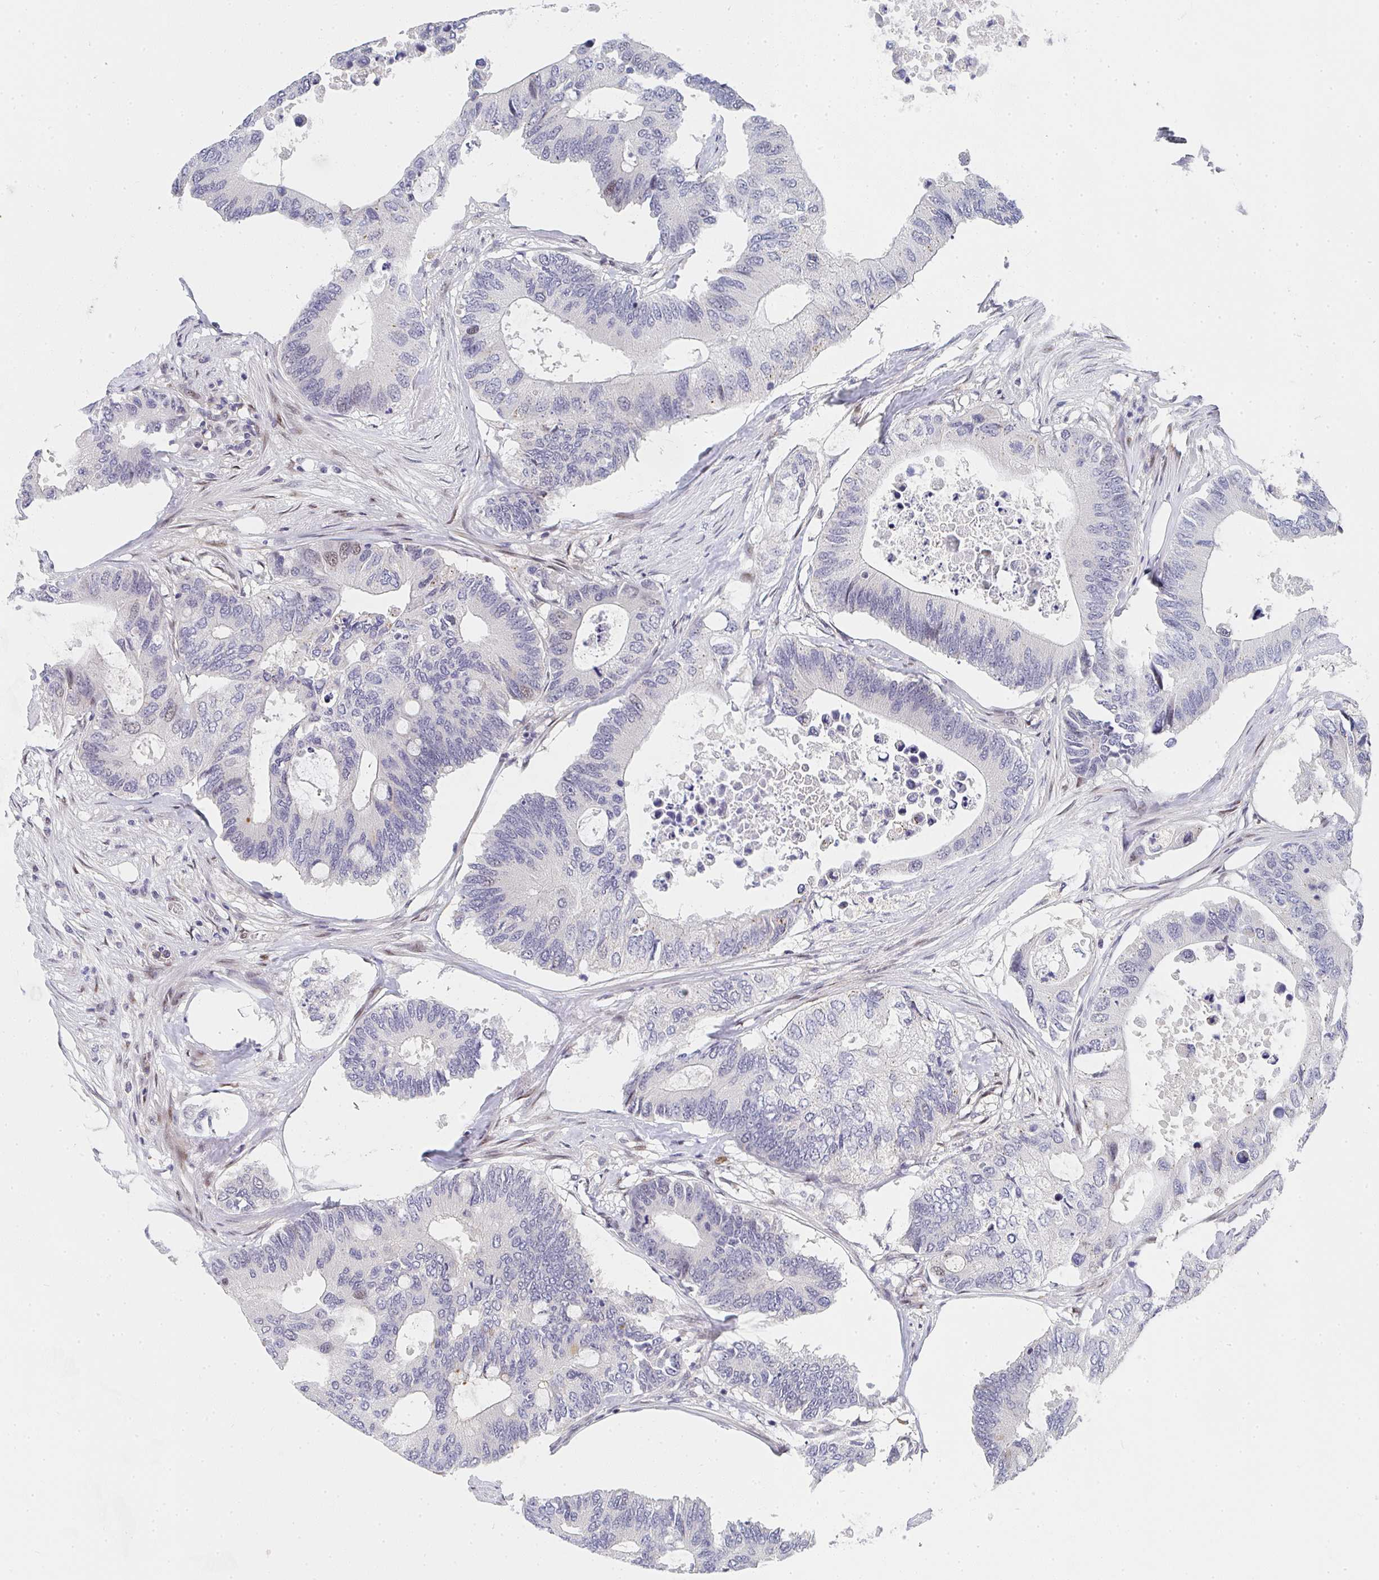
{"staining": {"intensity": "weak", "quantity": "<25%", "location": "cytoplasmic/membranous"}, "tissue": "colorectal cancer", "cell_type": "Tumor cells", "image_type": "cancer", "snomed": [{"axis": "morphology", "description": "Adenocarcinoma, NOS"}, {"axis": "topography", "description": "Colon"}], "caption": "Tumor cells show no significant staining in adenocarcinoma (colorectal).", "gene": "ZIC3", "patient": {"sex": "male", "age": 71}}